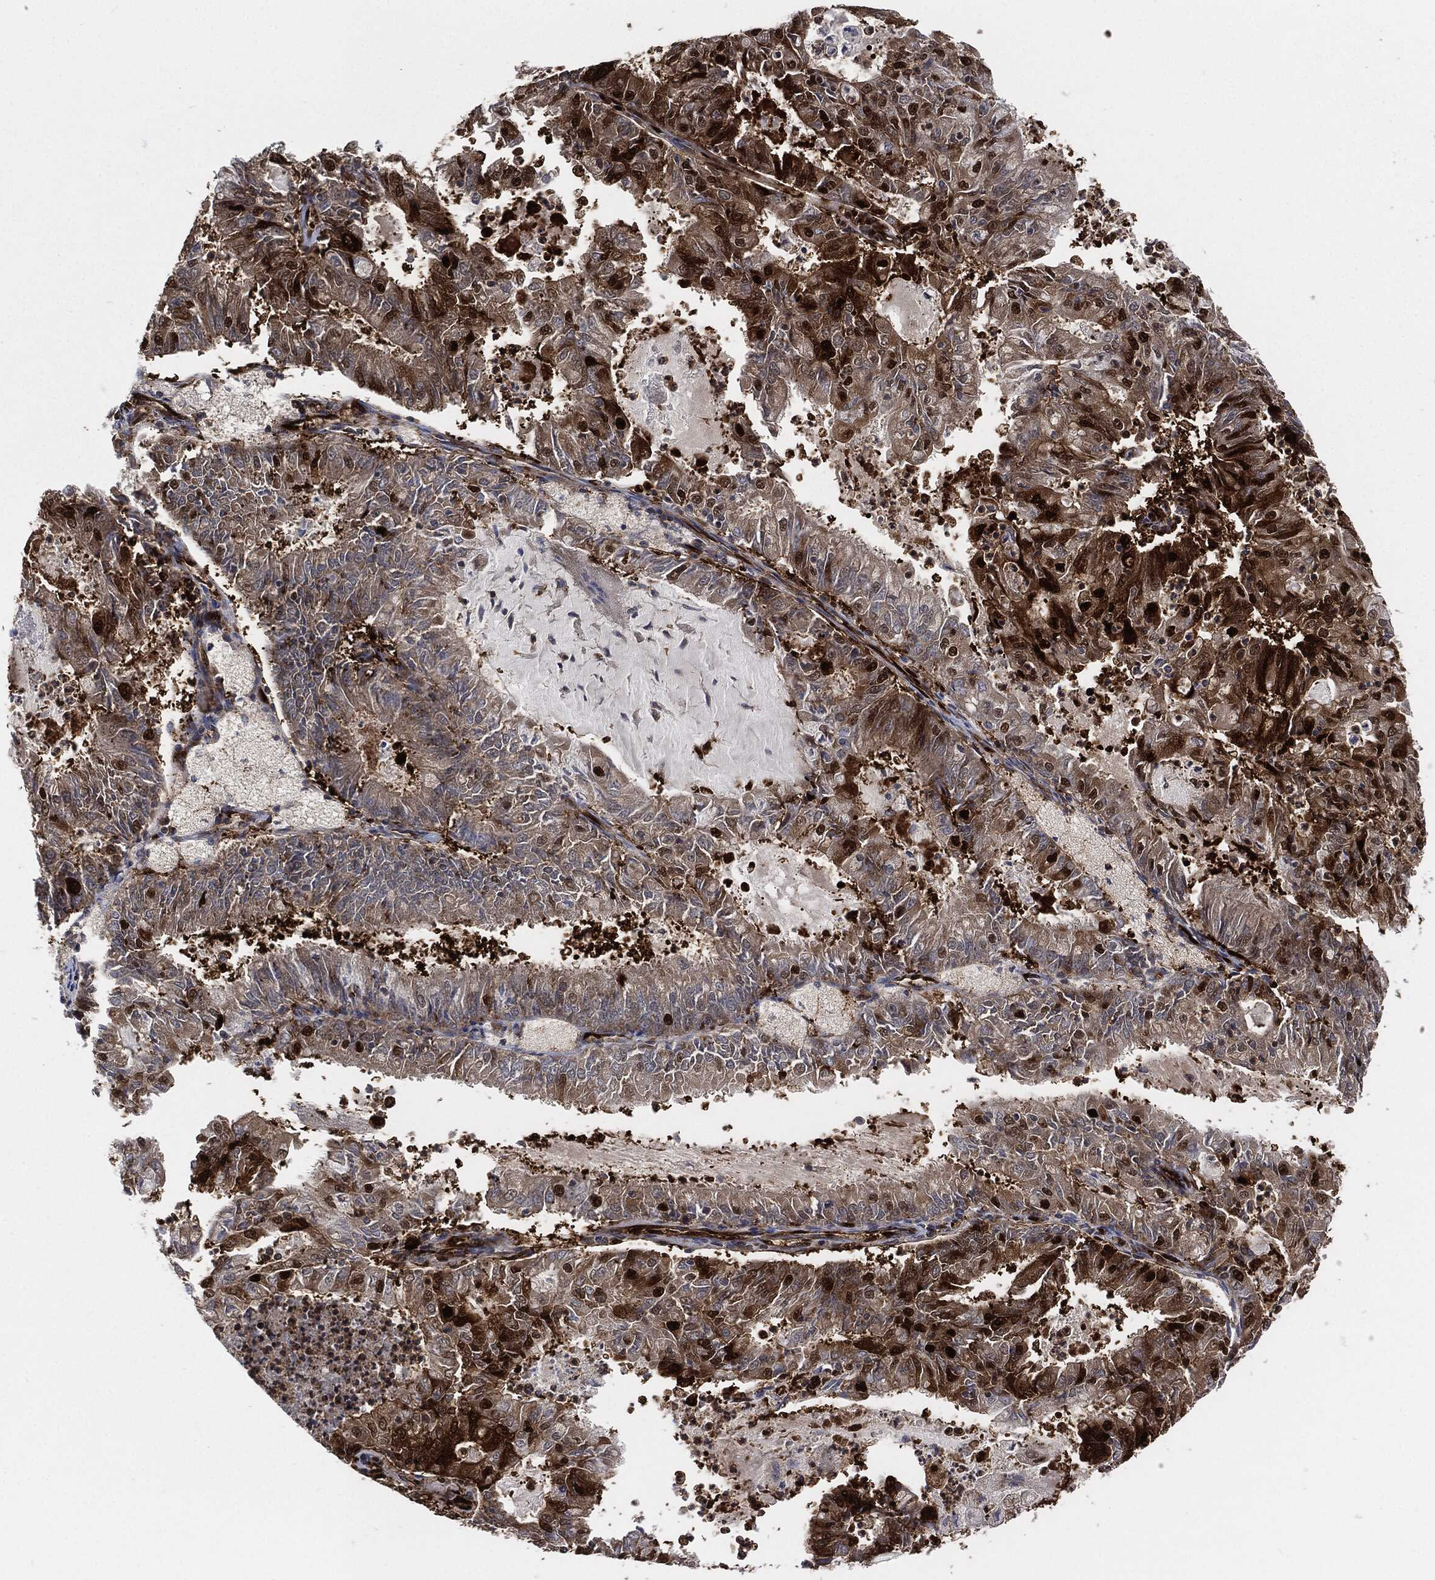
{"staining": {"intensity": "strong", "quantity": "25%-75%", "location": "cytoplasmic/membranous,nuclear"}, "tissue": "endometrial cancer", "cell_type": "Tumor cells", "image_type": "cancer", "snomed": [{"axis": "morphology", "description": "Adenocarcinoma, NOS"}, {"axis": "topography", "description": "Endometrium"}], "caption": "Approximately 25%-75% of tumor cells in human adenocarcinoma (endometrial) display strong cytoplasmic/membranous and nuclear protein staining as visualized by brown immunohistochemical staining.", "gene": "DCTN1", "patient": {"sex": "female", "age": 57}}